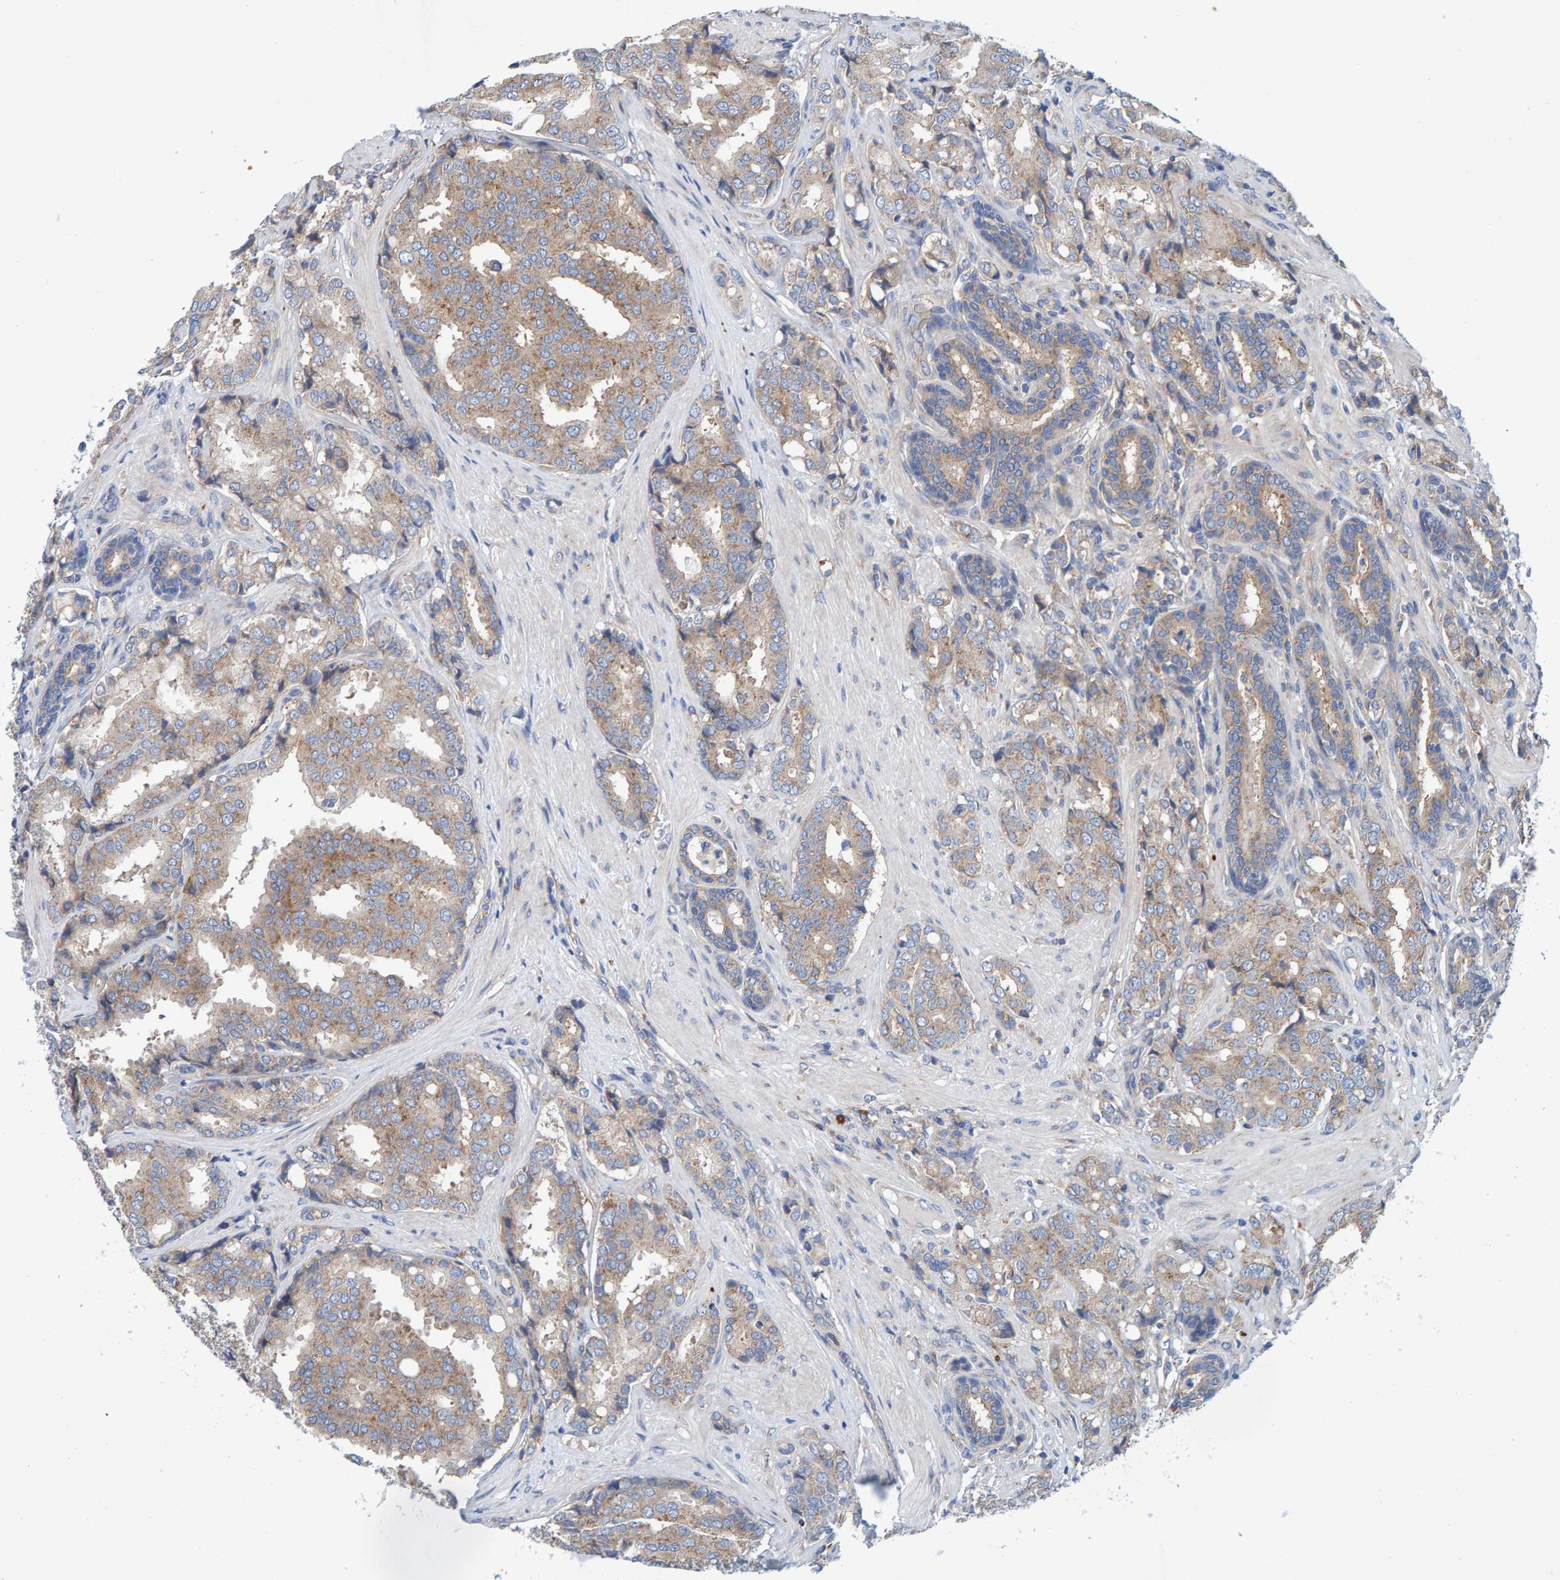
{"staining": {"intensity": "weak", "quantity": ">75%", "location": "cytoplasmic/membranous"}, "tissue": "prostate cancer", "cell_type": "Tumor cells", "image_type": "cancer", "snomed": [{"axis": "morphology", "description": "Adenocarcinoma, High grade"}, {"axis": "topography", "description": "Prostate"}], "caption": "Brown immunohistochemical staining in prostate cancer (high-grade adenocarcinoma) displays weak cytoplasmic/membranous positivity in approximately >75% of tumor cells. The protein is stained brown, and the nuclei are stained in blue (DAB (3,3'-diaminobenzidine) IHC with brightfield microscopy, high magnification).", "gene": "MKLN1", "patient": {"sex": "male", "age": 50}}